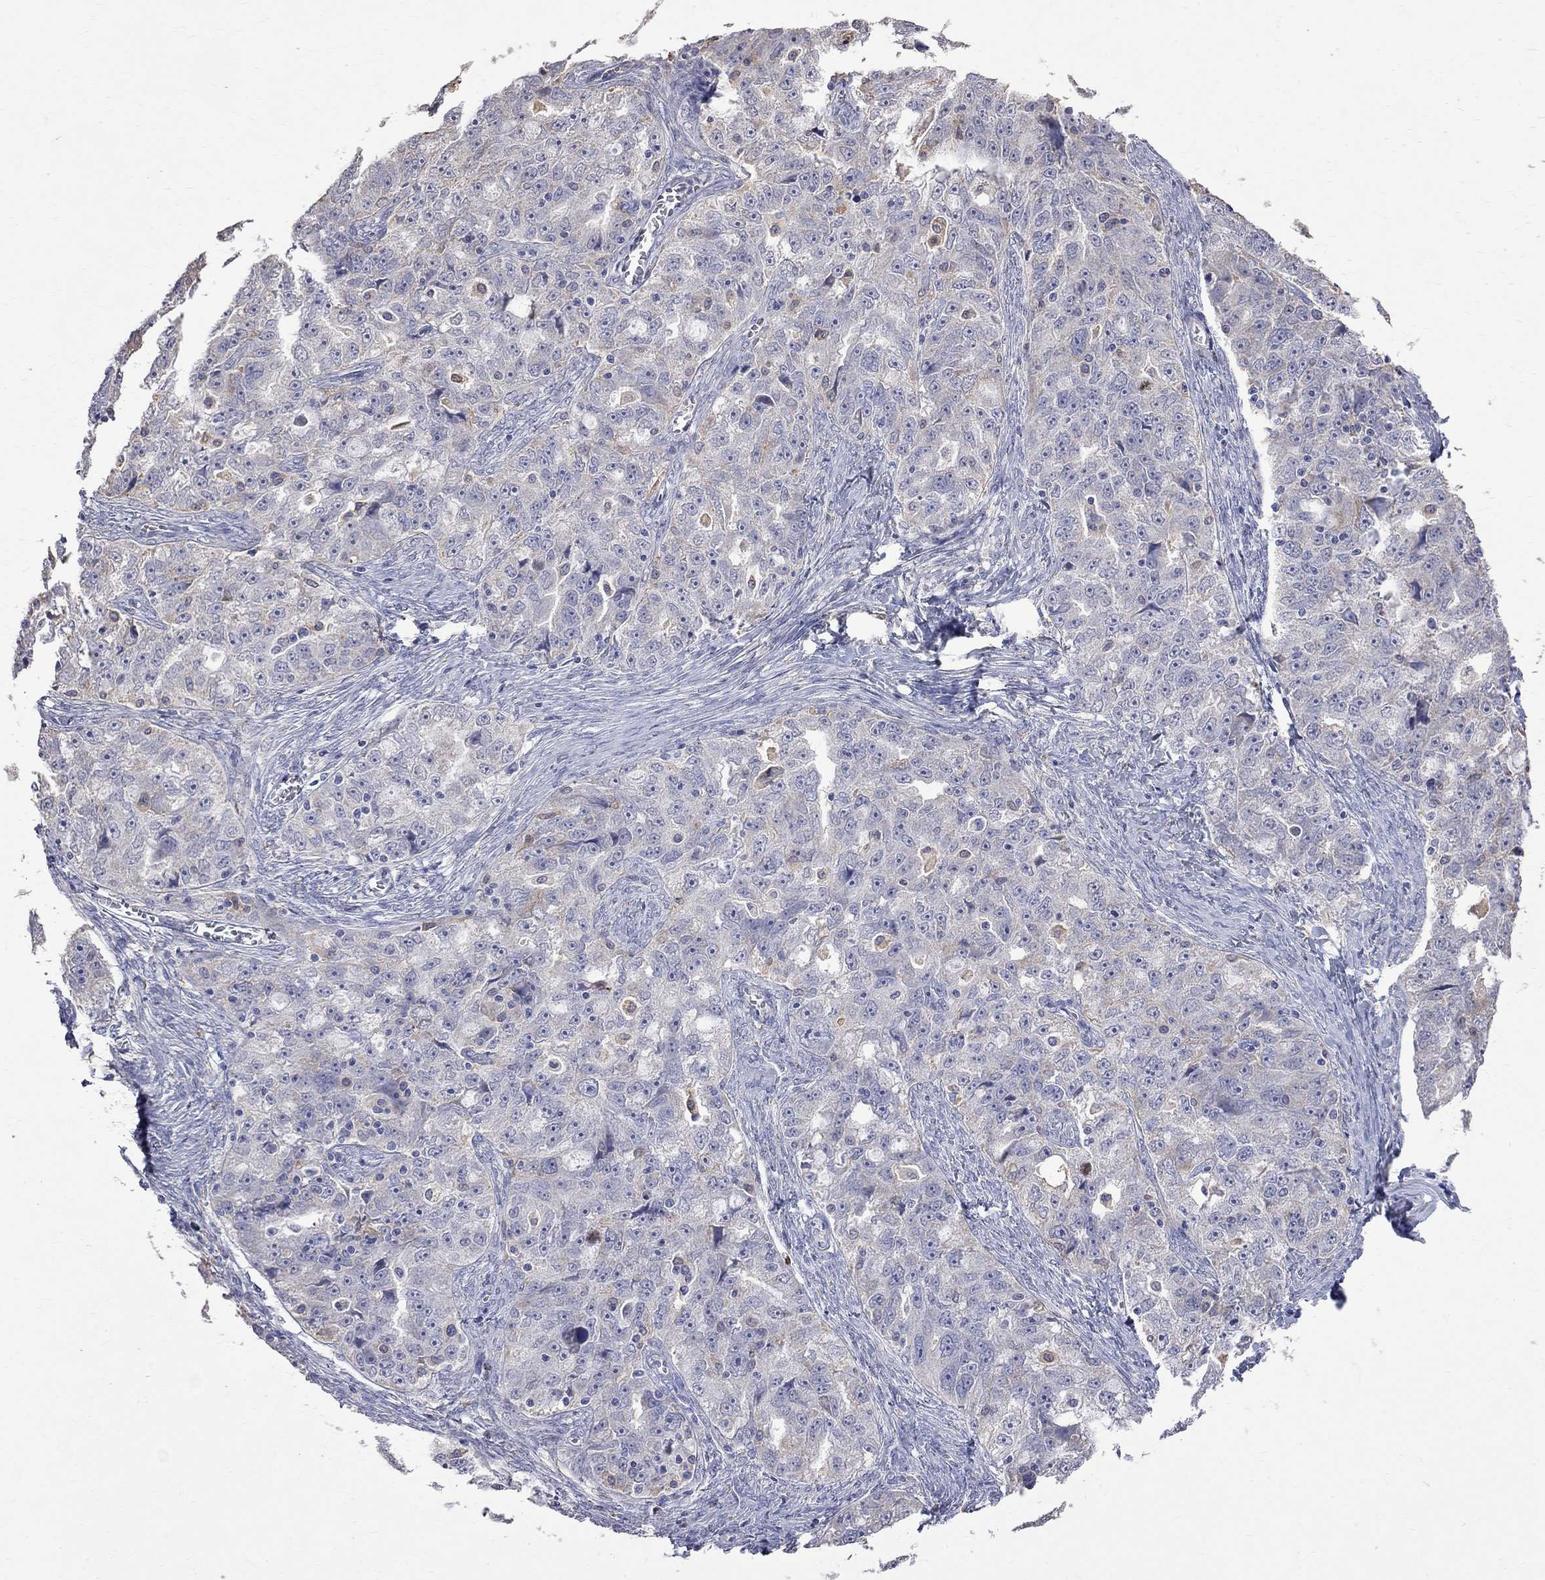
{"staining": {"intensity": "negative", "quantity": "none", "location": "none"}, "tissue": "ovarian cancer", "cell_type": "Tumor cells", "image_type": "cancer", "snomed": [{"axis": "morphology", "description": "Cystadenocarcinoma, serous, NOS"}, {"axis": "topography", "description": "Ovary"}], "caption": "Immunohistochemistry (IHC) photomicrograph of ovarian cancer stained for a protein (brown), which reveals no positivity in tumor cells.", "gene": "CKAP2", "patient": {"sex": "female", "age": 51}}